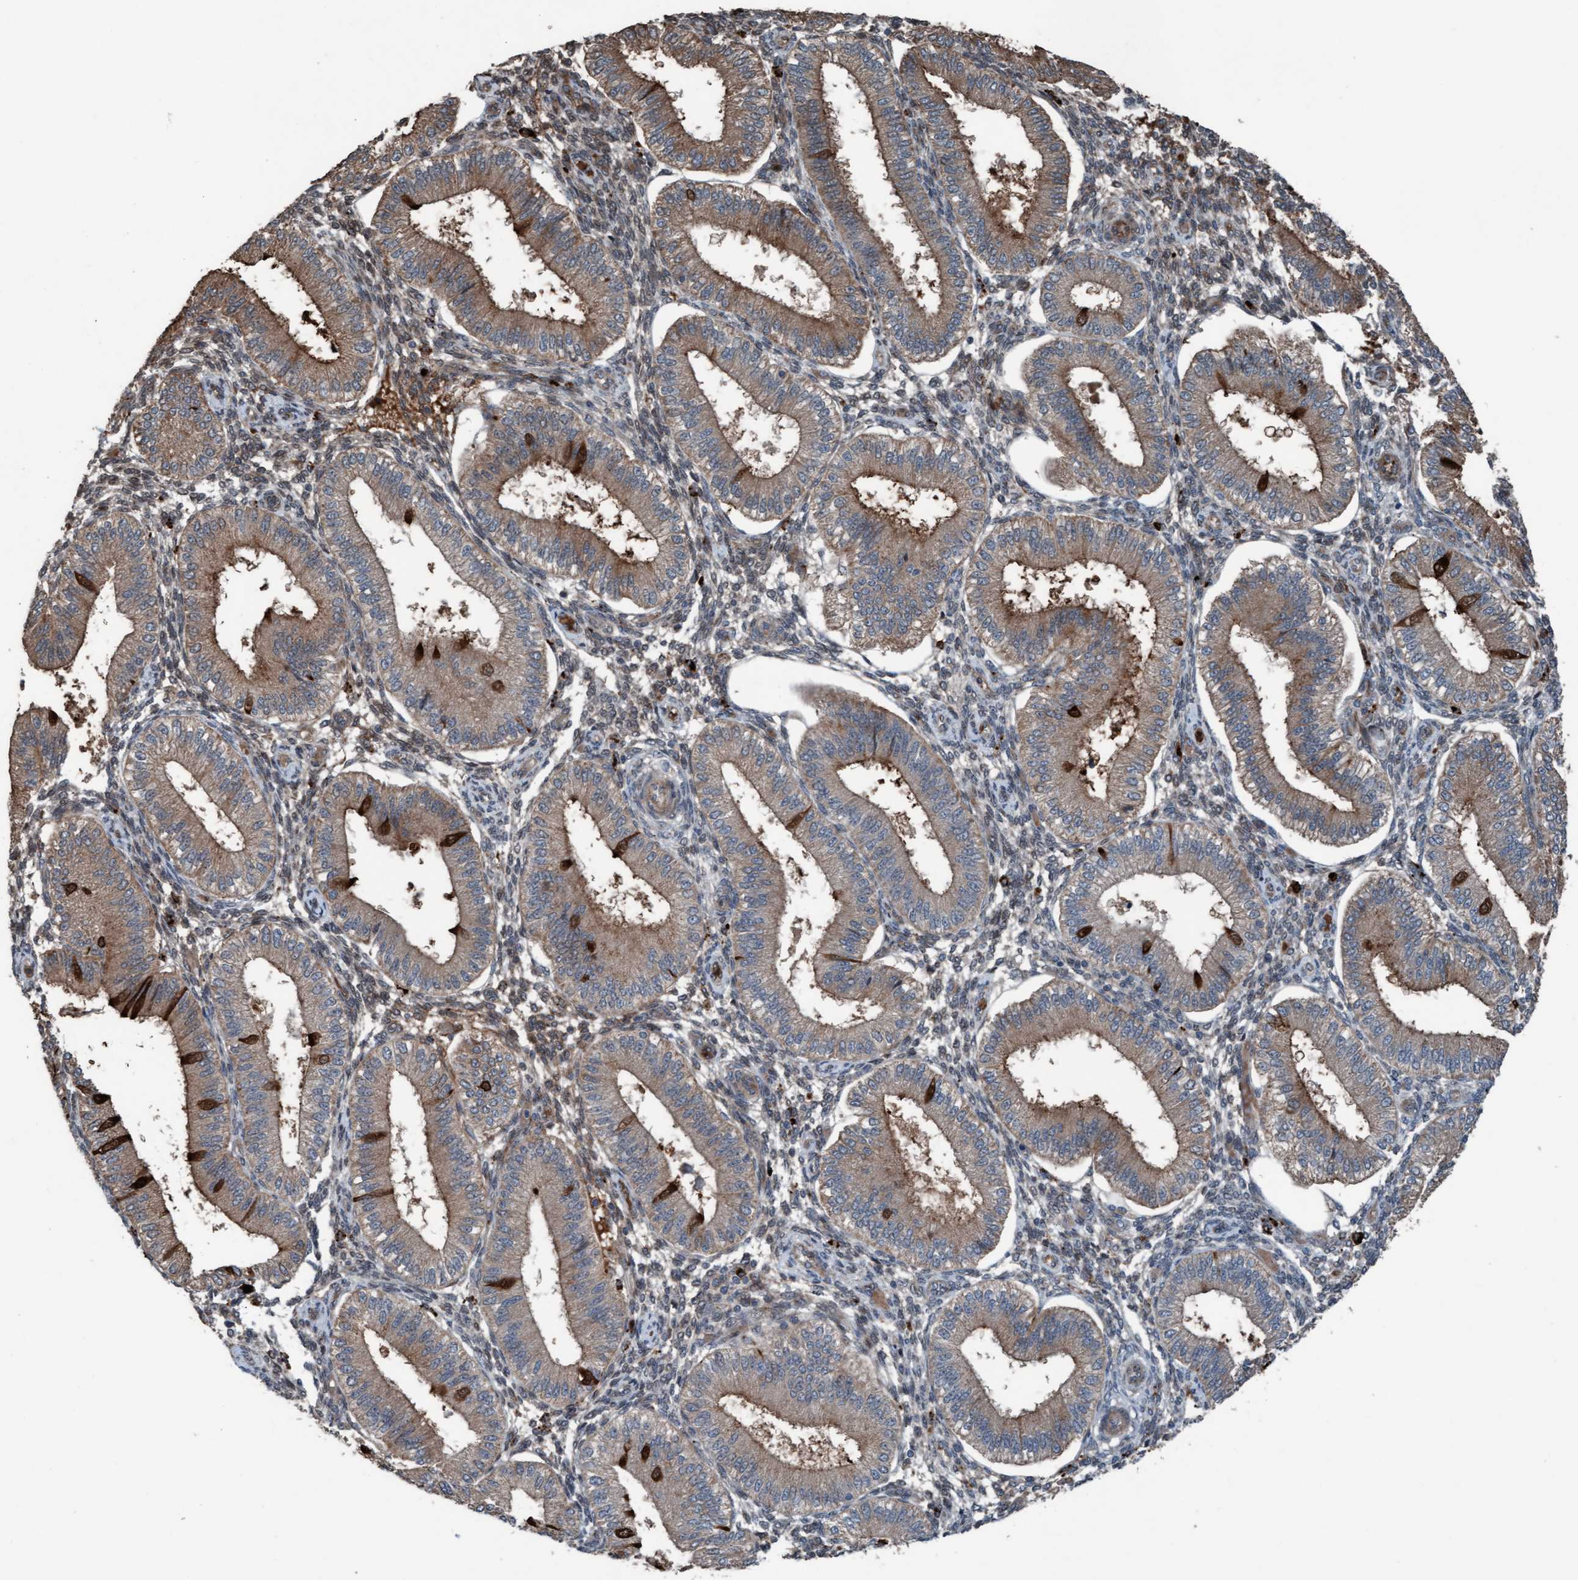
{"staining": {"intensity": "weak", "quantity": "<25%", "location": "cytoplasmic/membranous"}, "tissue": "endometrium", "cell_type": "Cells in endometrial stroma", "image_type": "normal", "snomed": [{"axis": "morphology", "description": "Normal tissue, NOS"}, {"axis": "topography", "description": "Endometrium"}], "caption": "This is a histopathology image of immunohistochemistry staining of normal endometrium, which shows no staining in cells in endometrial stroma. Brightfield microscopy of IHC stained with DAB (brown) and hematoxylin (blue), captured at high magnification.", "gene": "PLXNB2", "patient": {"sex": "female", "age": 39}}